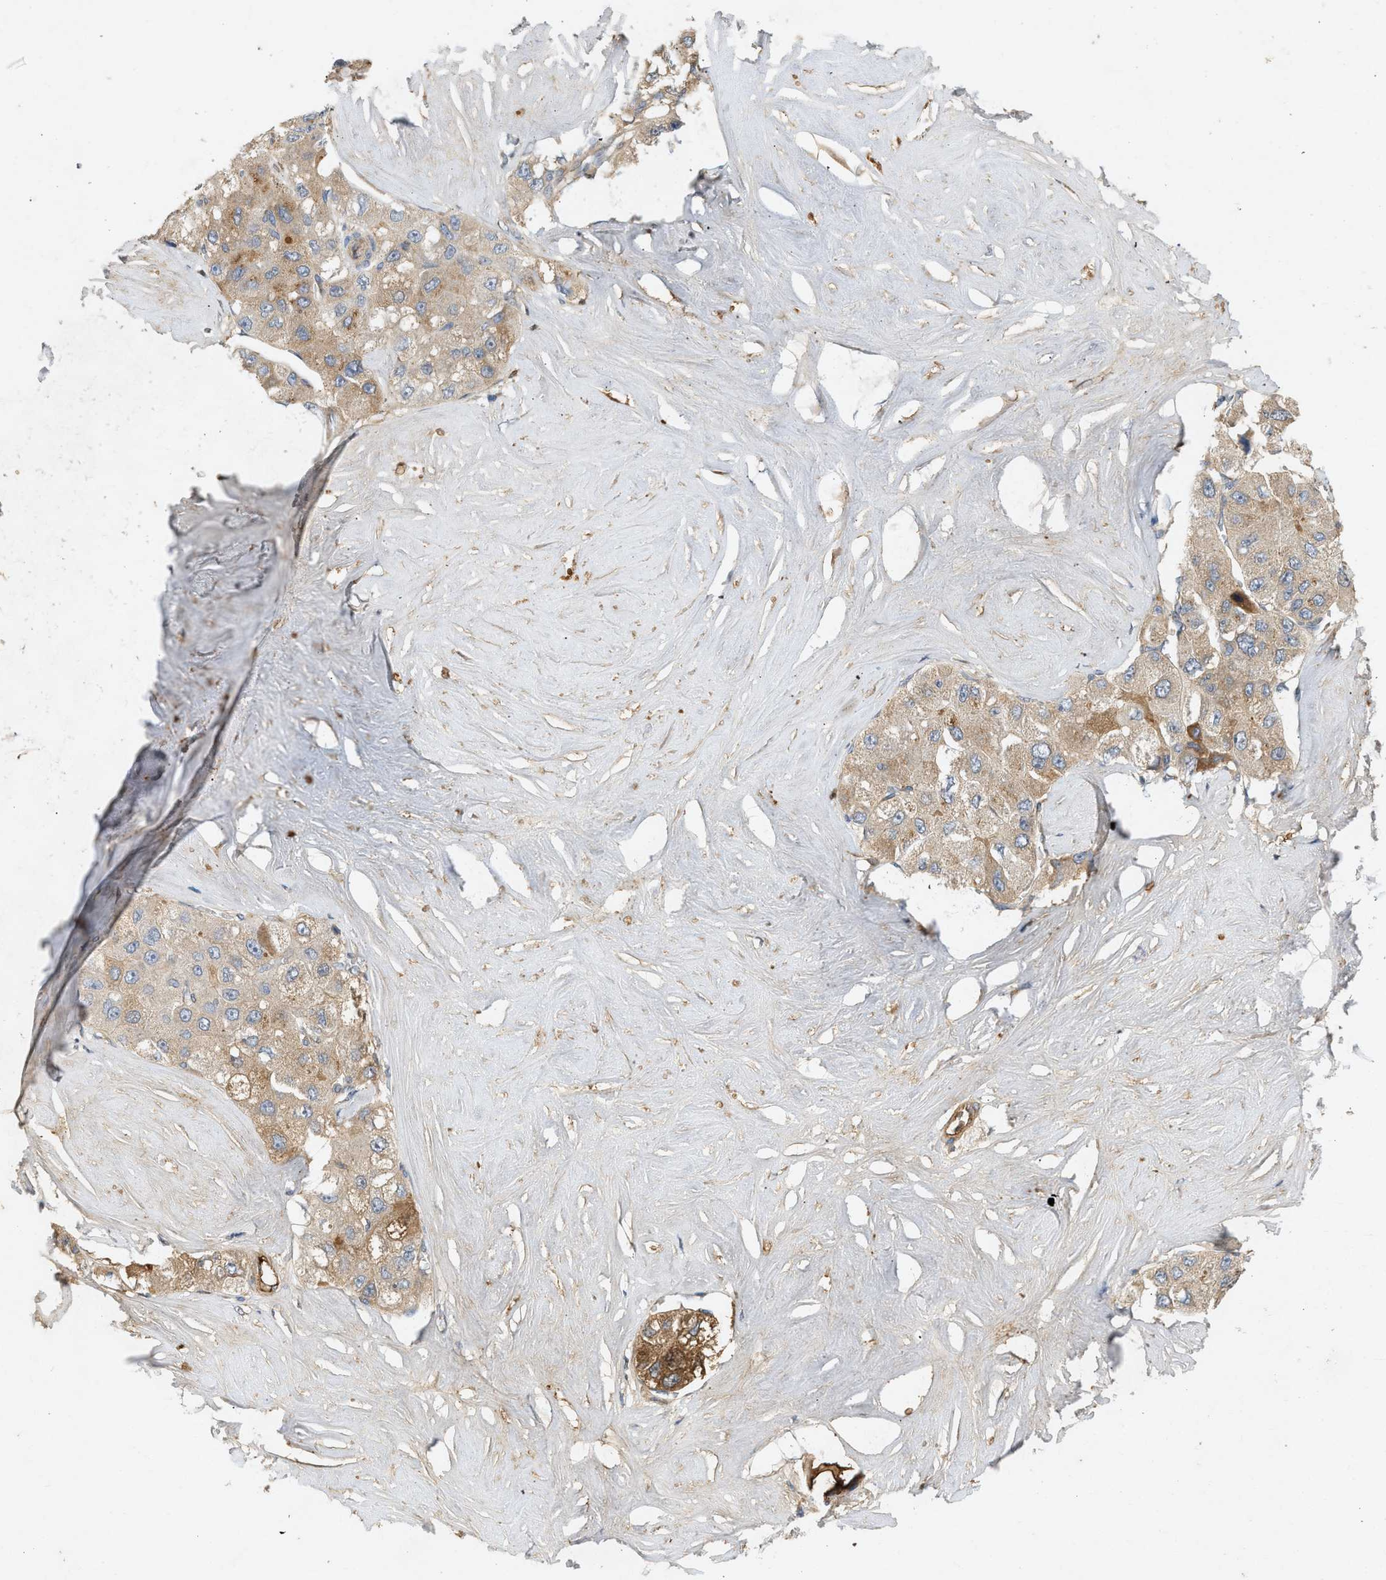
{"staining": {"intensity": "moderate", "quantity": ">75%", "location": "cytoplasmic/membranous"}, "tissue": "liver cancer", "cell_type": "Tumor cells", "image_type": "cancer", "snomed": [{"axis": "morphology", "description": "Carcinoma, Hepatocellular, NOS"}, {"axis": "topography", "description": "Liver"}], "caption": "Liver cancer (hepatocellular carcinoma) stained with DAB (3,3'-diaminobenzidine) IHC exhibits medium levels of moderate cytoplasmic/membranous expression in approximately >75% of tumor cells.", "gene": "F8", "patient": {"sex": "male", "age": 80}}